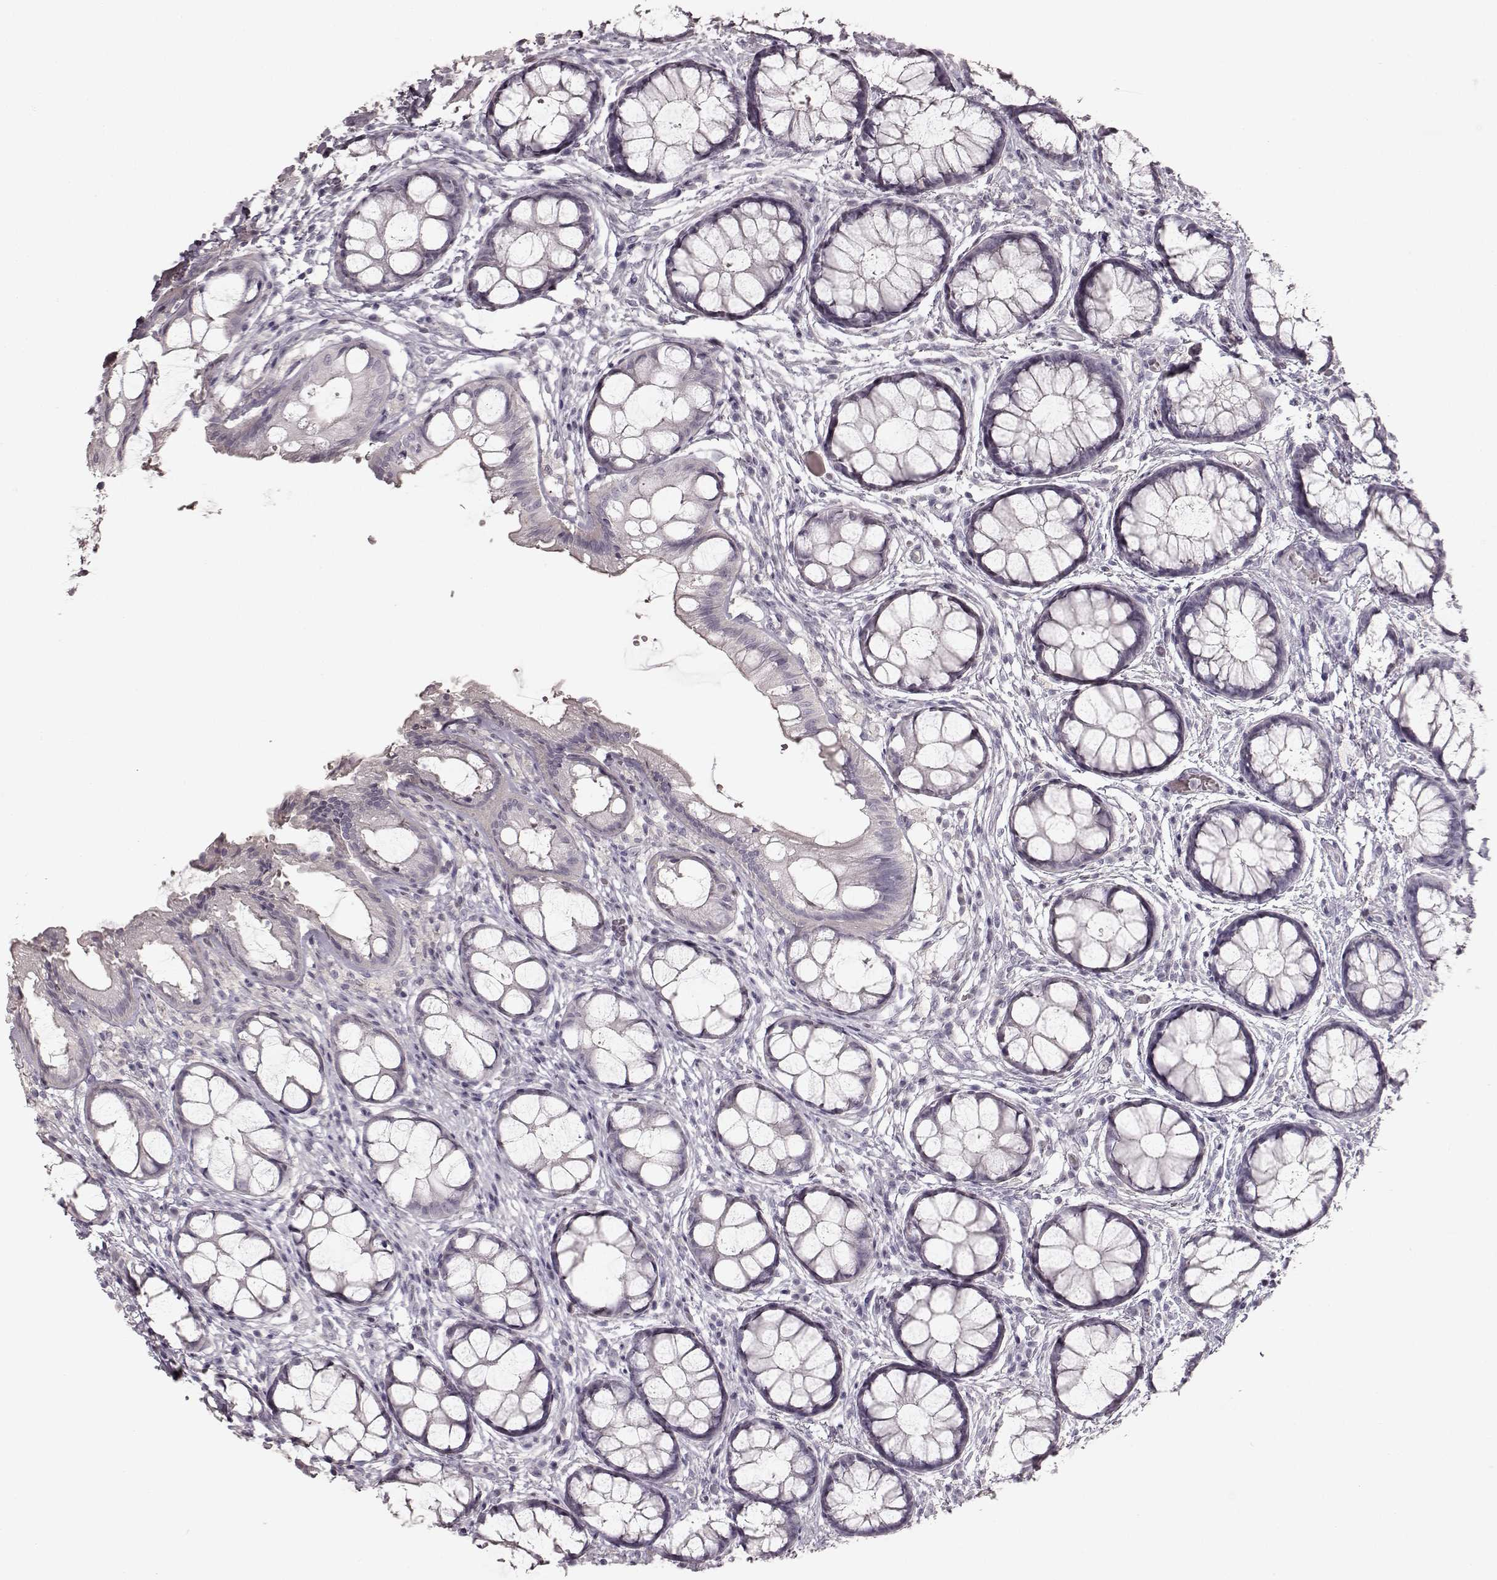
{"staining": {"intensity": "negative", "quantity": "none", "location": "none"}, "tissue": "rectum", "cell_type": "Glandular cells", "image_type": "normal", "snomed": [{"axis": "morphology", "description": "Normal tissue, NOS"}, {"axis": "topography", "description": "Rectum"}], "caption": "The image exhibits no staining of glandular cells in normal rectum. (DAB immunohistochemistry (IHC) with hematoxylin counter stain).", "gene": "PRLHR", "patient": {"sex": "female", "age": 62}}